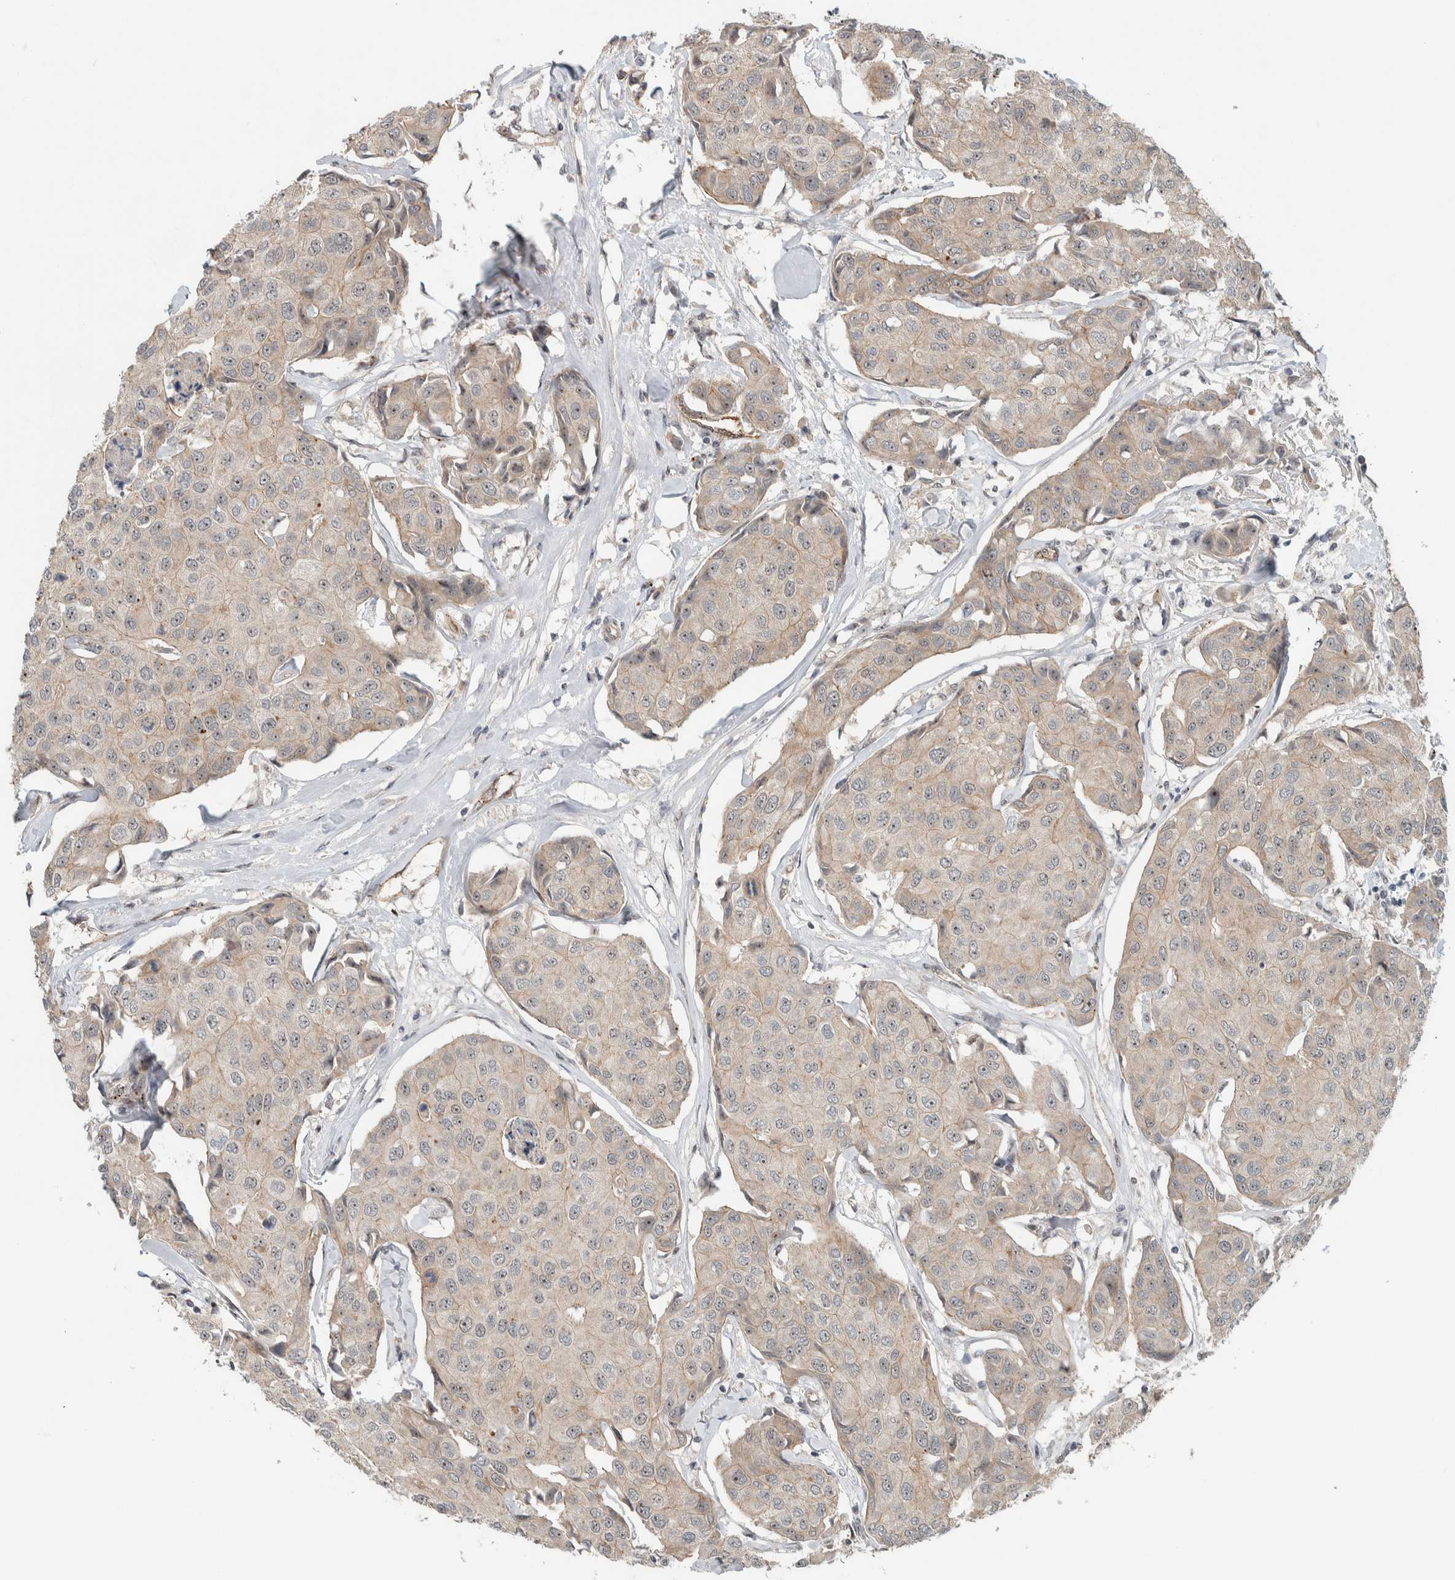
{"staining": {"intensity": "weak", "quantity": "25%-75%", "location": "cytoplasmic/membranous,nuclear"}, "tissue": "breast cancer", "cell_type": "Tumor cells", "image_type": "cancer", "snomed": [{"axis": "morphology", "description": "Duct carcinoma"}, {"axis": "topography", "description": "Breast"}], "caption": "Weak cytoplasmic/membranous and nuclear protein positivity is seen in approximately 25%-75% of tumor cells in invasive ductal carcinoma (breast).", "gene": "ZFP91", "patient": {"sex": "female", "age": 80}}